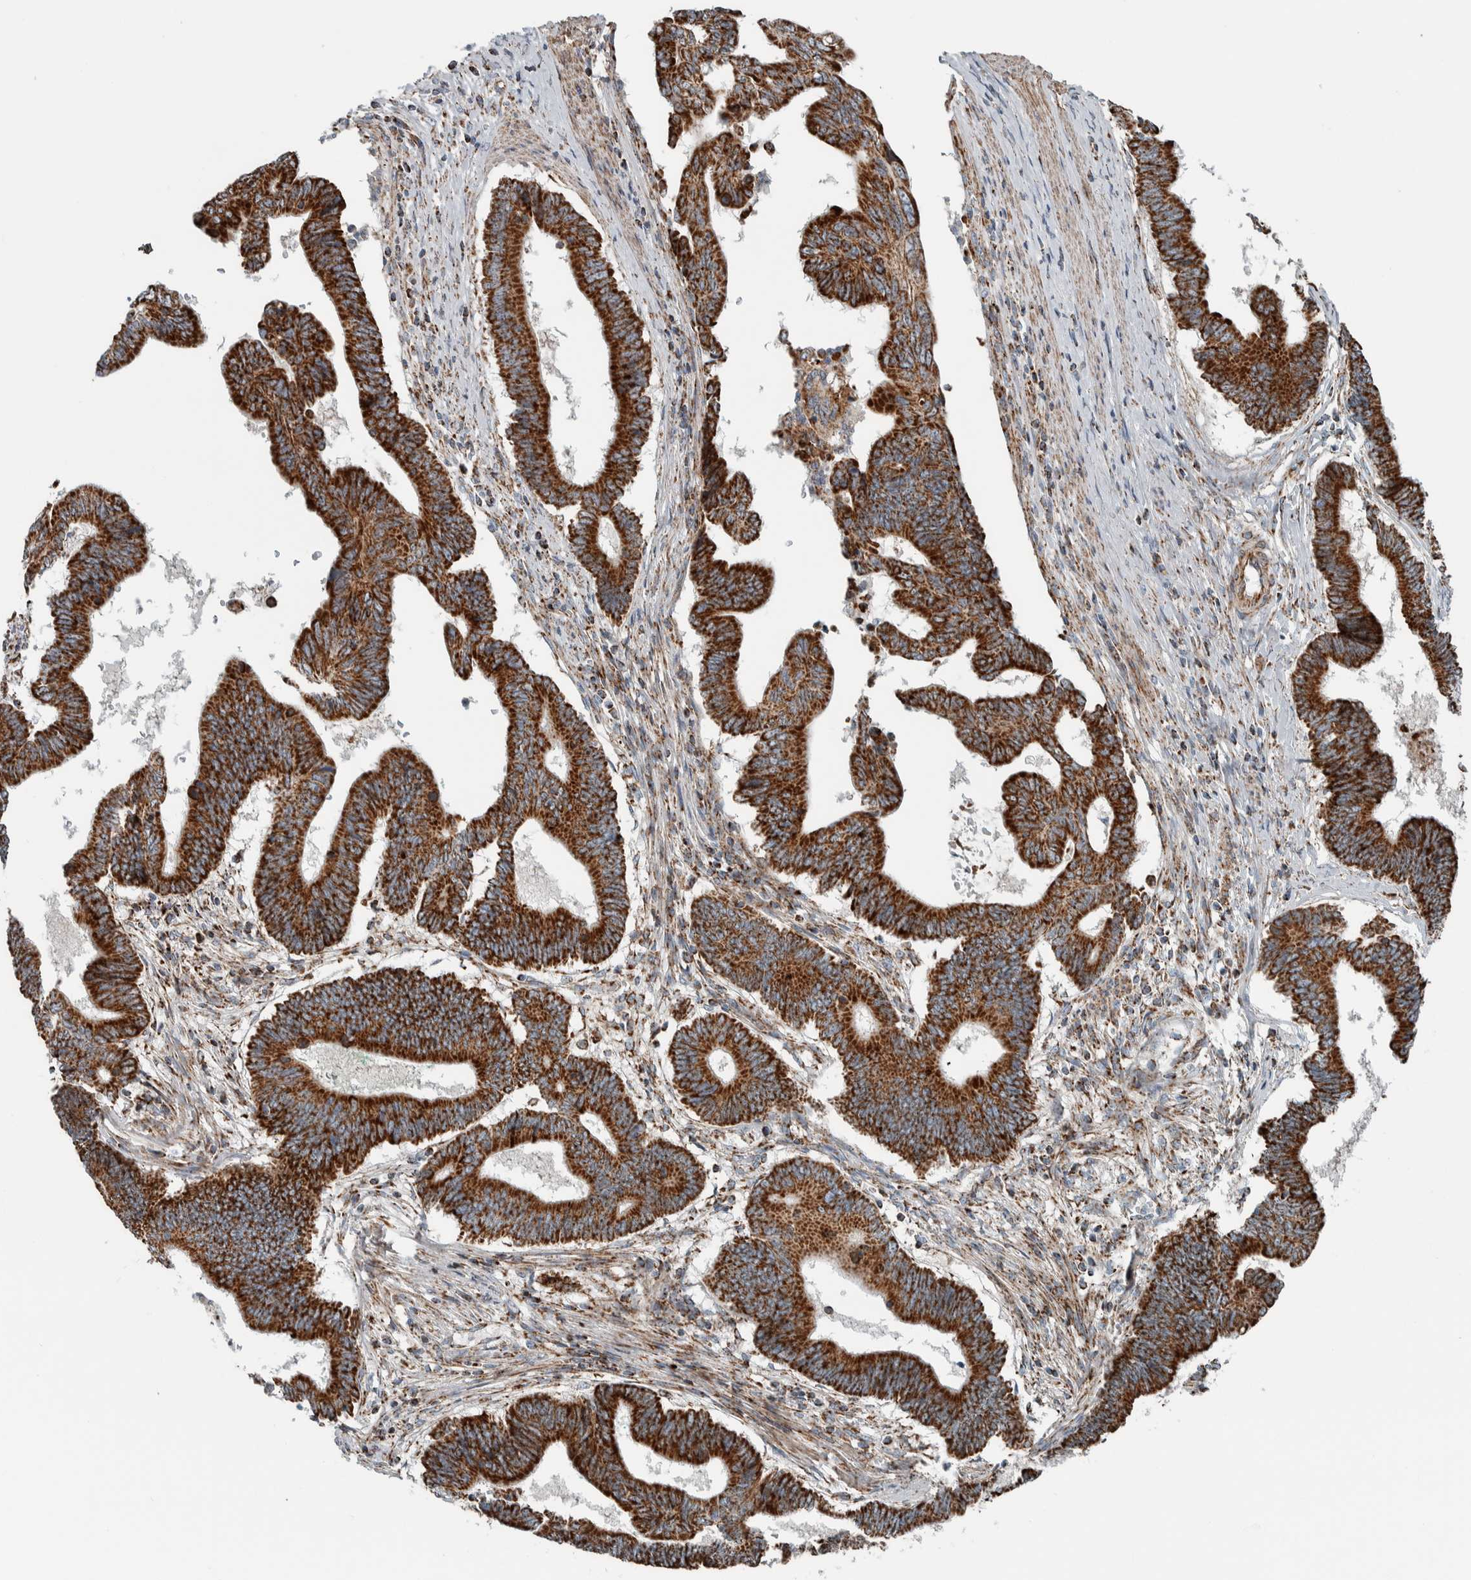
{"staining": {"intensity": "strong", "quantity": ">75%", "location": "cytoplasmic/membranous"}, "tissue": "pancreatic cancer", "cell_type": "Tumor cells", "image_type": "cancer", "snomed": [{"axis": "morphology", "description": "Adenocarcinoma, NOS"}, {"axis": "topography", "description": "Pancreas"}], "caption": "Protein expression analysis of human pancreatic cancer reveals strong cytoplasmic/membranous positivity in about >75% of tumor cells.", "gene": "CNTROB", "patient": {"sex": "female", "age": 70}}